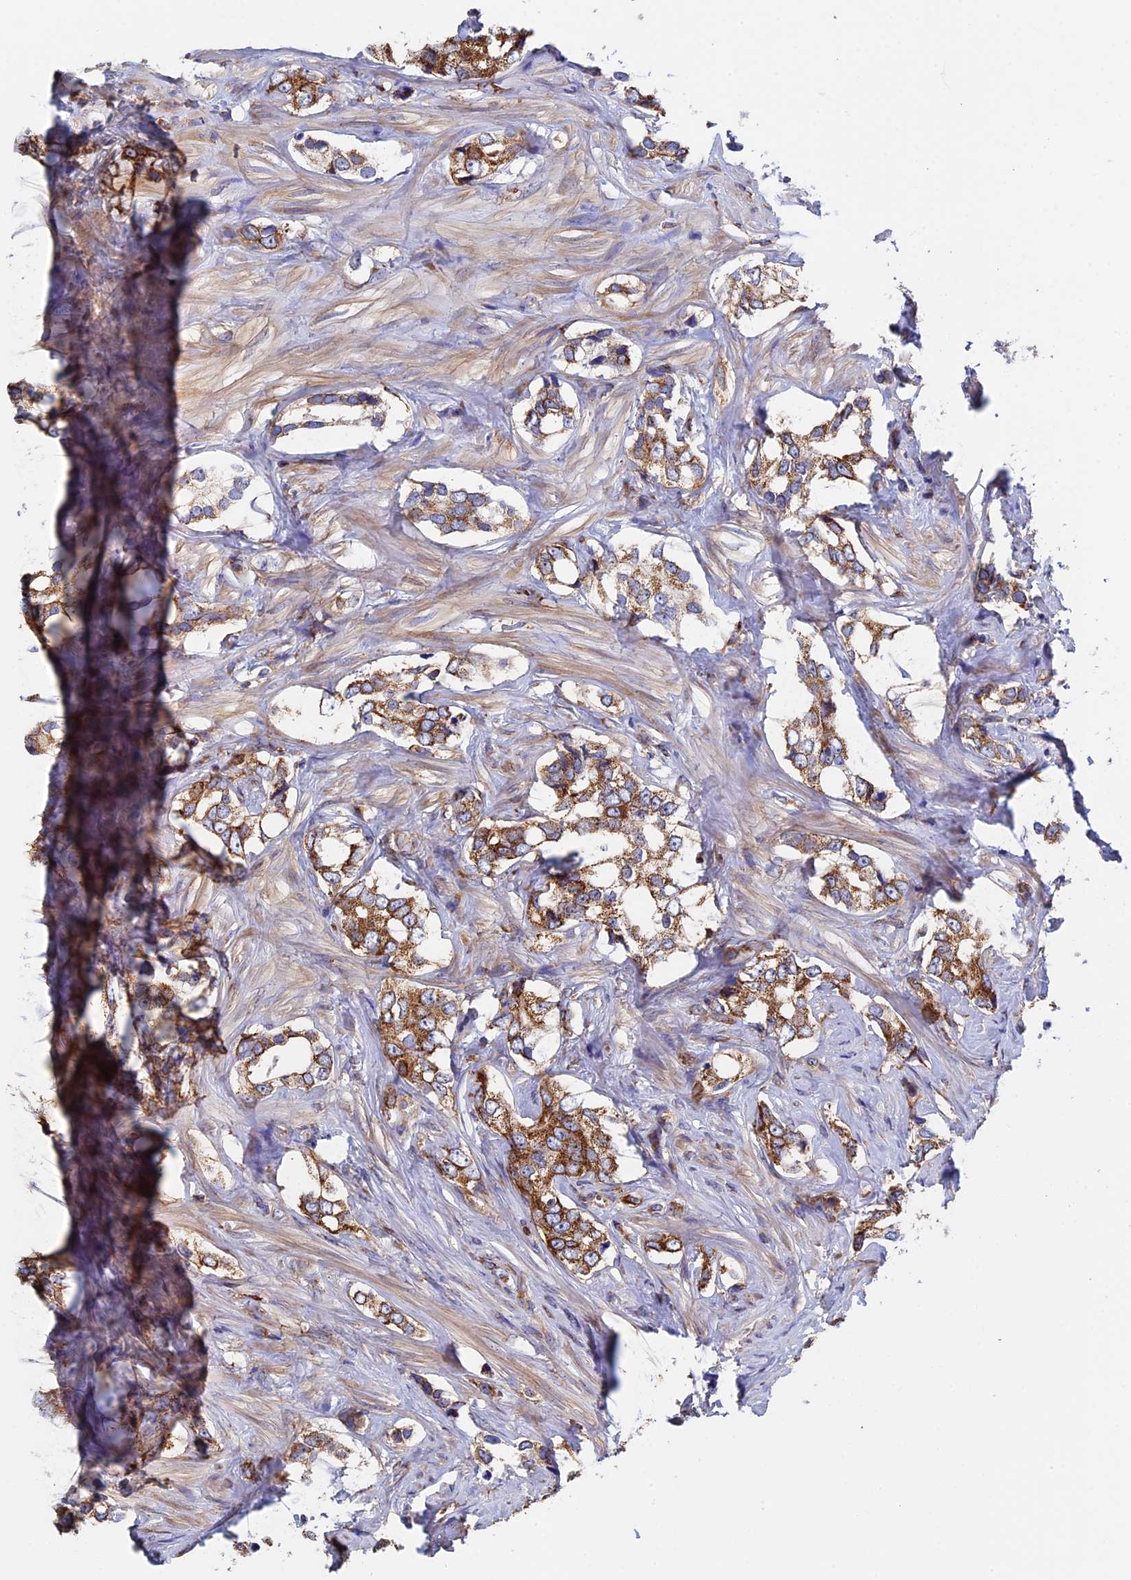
{"staining": {"intensity": "moderate", "quantity": ">75%", "location": "cytoplasmic/membranous"}, "tissue": "prostate cancer", "cell_type": "Tumor cells", "image_type": "cancer", "snomed": [{"axis": "morphology", "description": "Adenocarcinoma, High grade"}, {"axis": "topography", "description": "Prostate"}], "caption": "High-magnification brightfield microscopy of prostate cancer stained with DAB (3,3'-diaminobenzidine) (brown) and counterstained with hematoxylin (blue). tumor cells exhibit moderate cytoplasmic/membranous expression is seen in approximately>75% of cells.", "gene": "SLC9A5", "patient": {"sex": "male", "age": 66}}